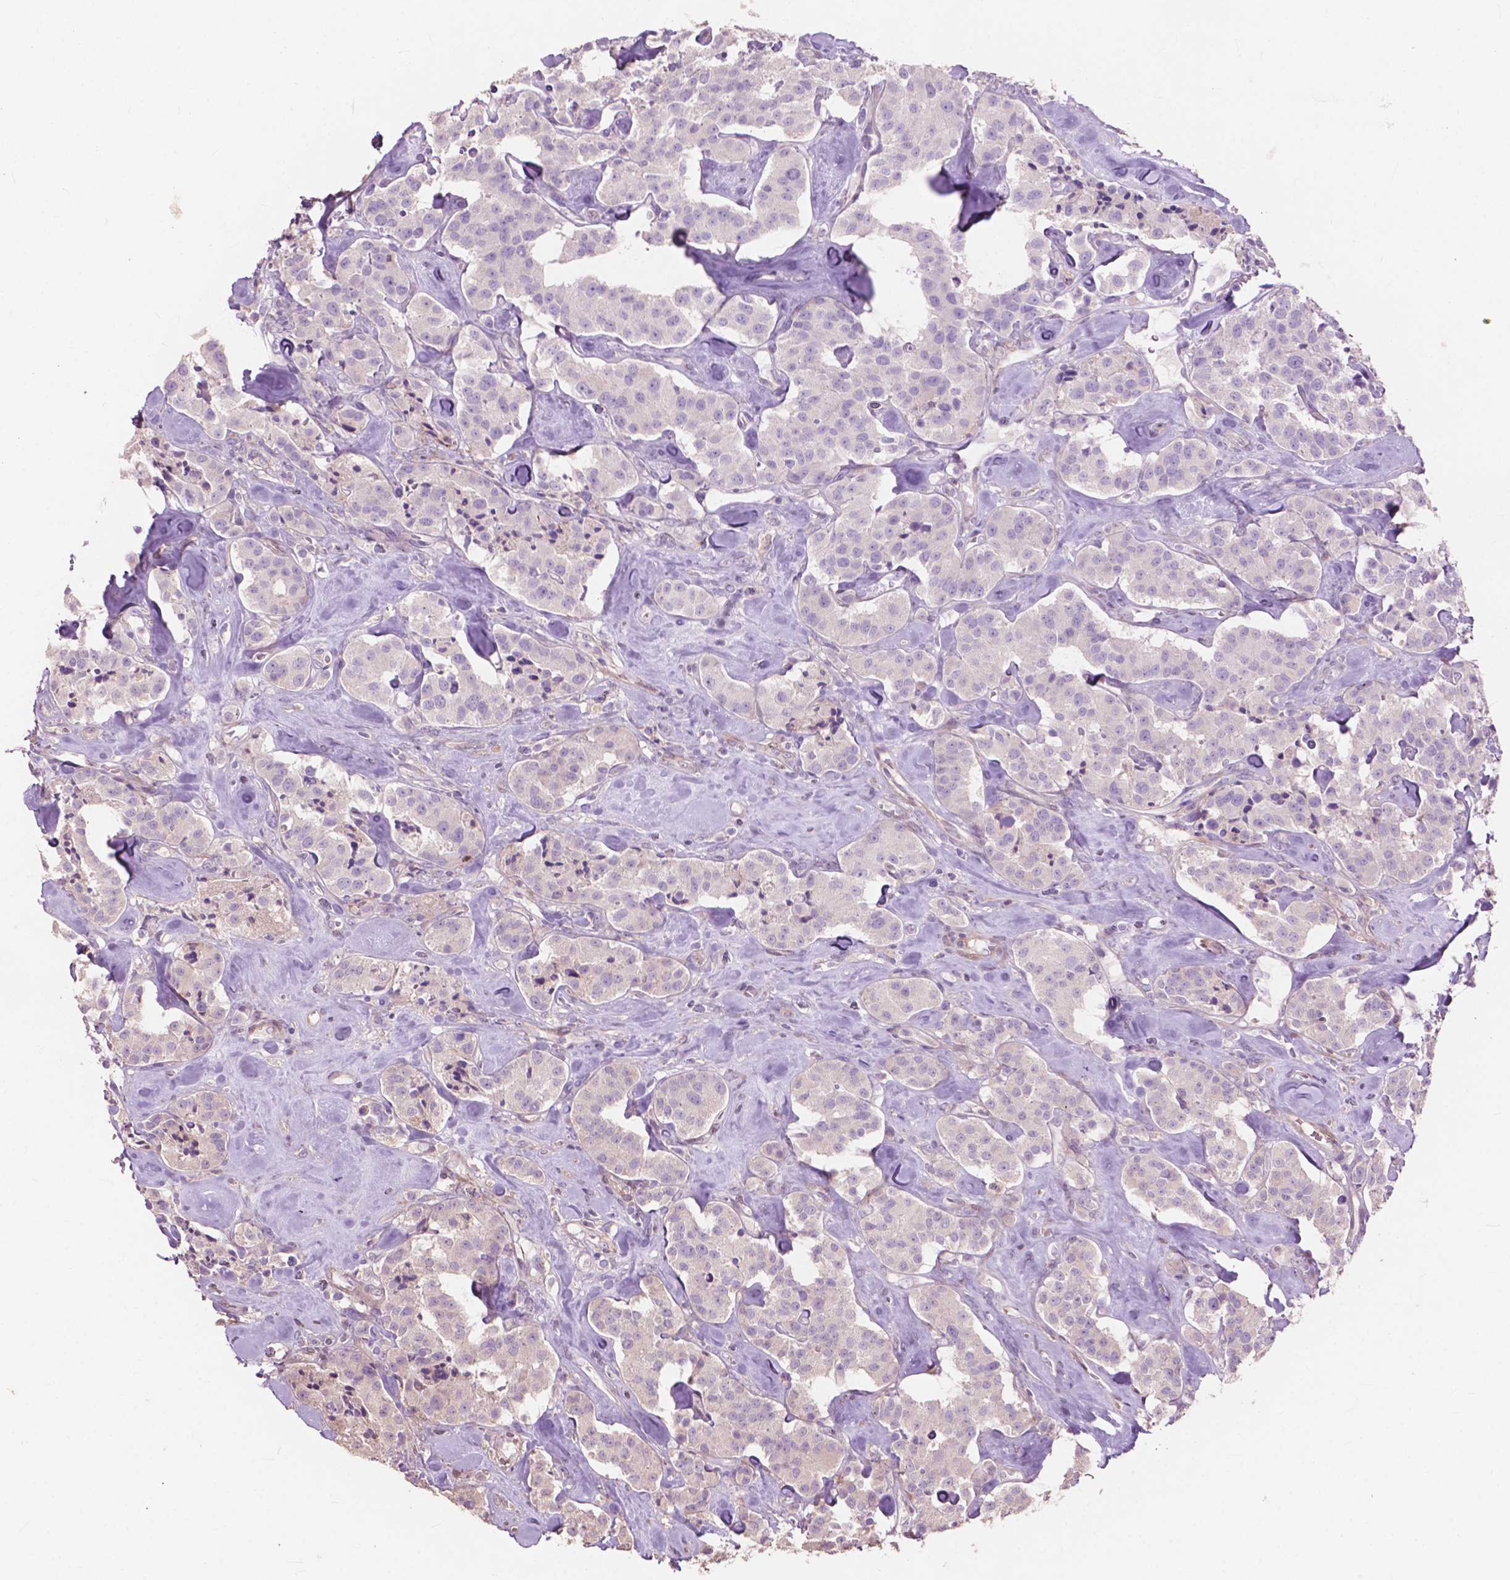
{"staining": {"intensity": "negative", "quantity": "none", "location": "none"}, "tissue": "carcinoid", "cell_type": "Tumor cells", "image_type": "cancer", "snomed": [{"axis": "morphology", "description": "Carcinoid, malignant, NOS"}, {"axis": "topography", "description": "Pancreas"}], "caption": "There is no significant staining in tumor cells of malignant carcinoid.", "gene": "FNIP1", "patient": {"sex": "male", "age": 41}}